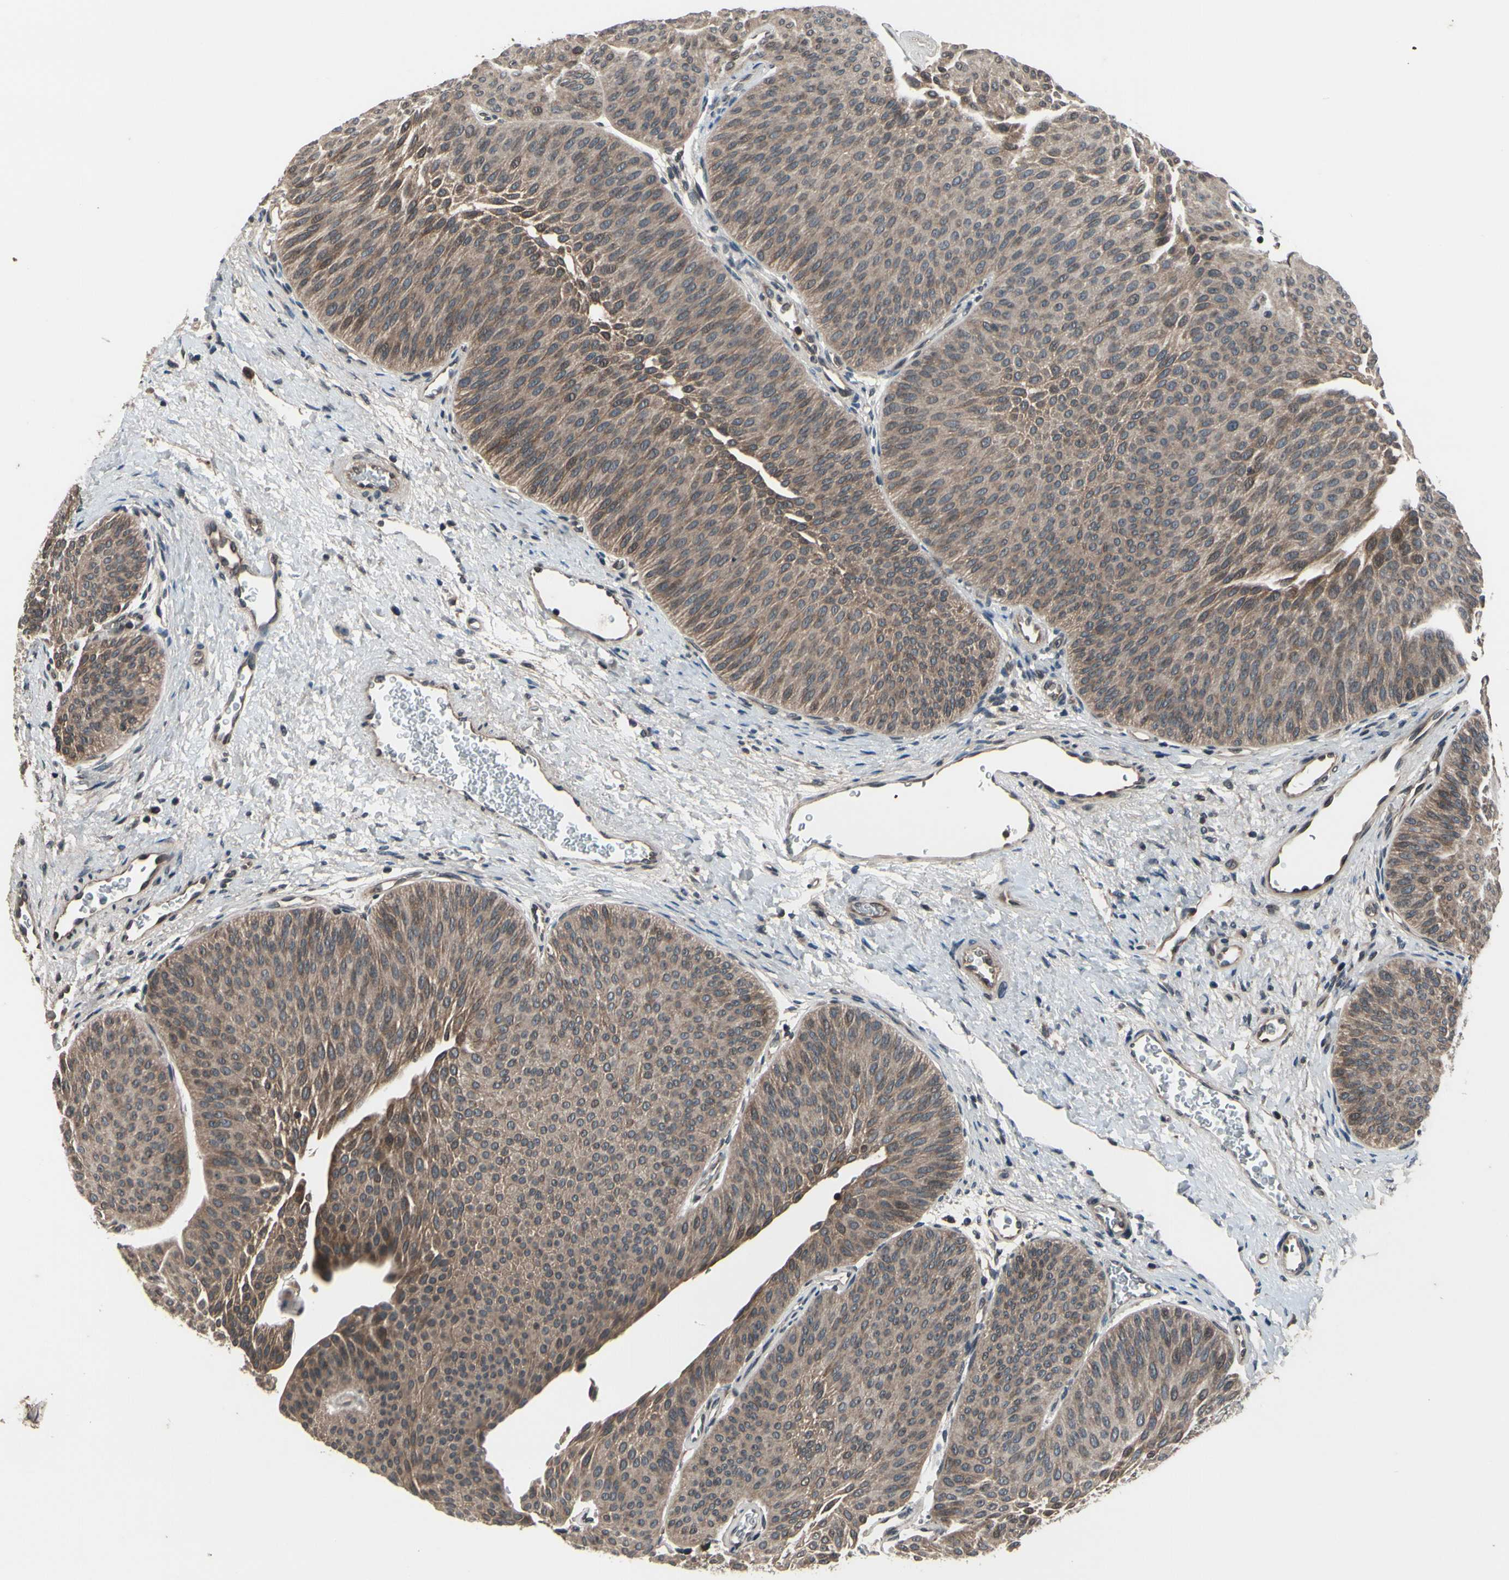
{"staining": {"intensity": "moderate", "quantity": ">75%", "location": "cytoplasmic/membranous"}, "tissue": "urothelial cancer", "cell_type": "Tumor cells", "image_type": "cancer", "snomed": [{"axis": "morphology", "description": "Urothelial carcinoma, Low grade"}, {"axis": "topography", "description": "Urinary bladder"}], "caption": "Protein expression analysis of urothelial cancer exhibits moderate cytoplasmic/membranous staining in about >75% of tumor cells.", "gene": "MBTPS2", "patient": {"sex": "female", "age": 60}}